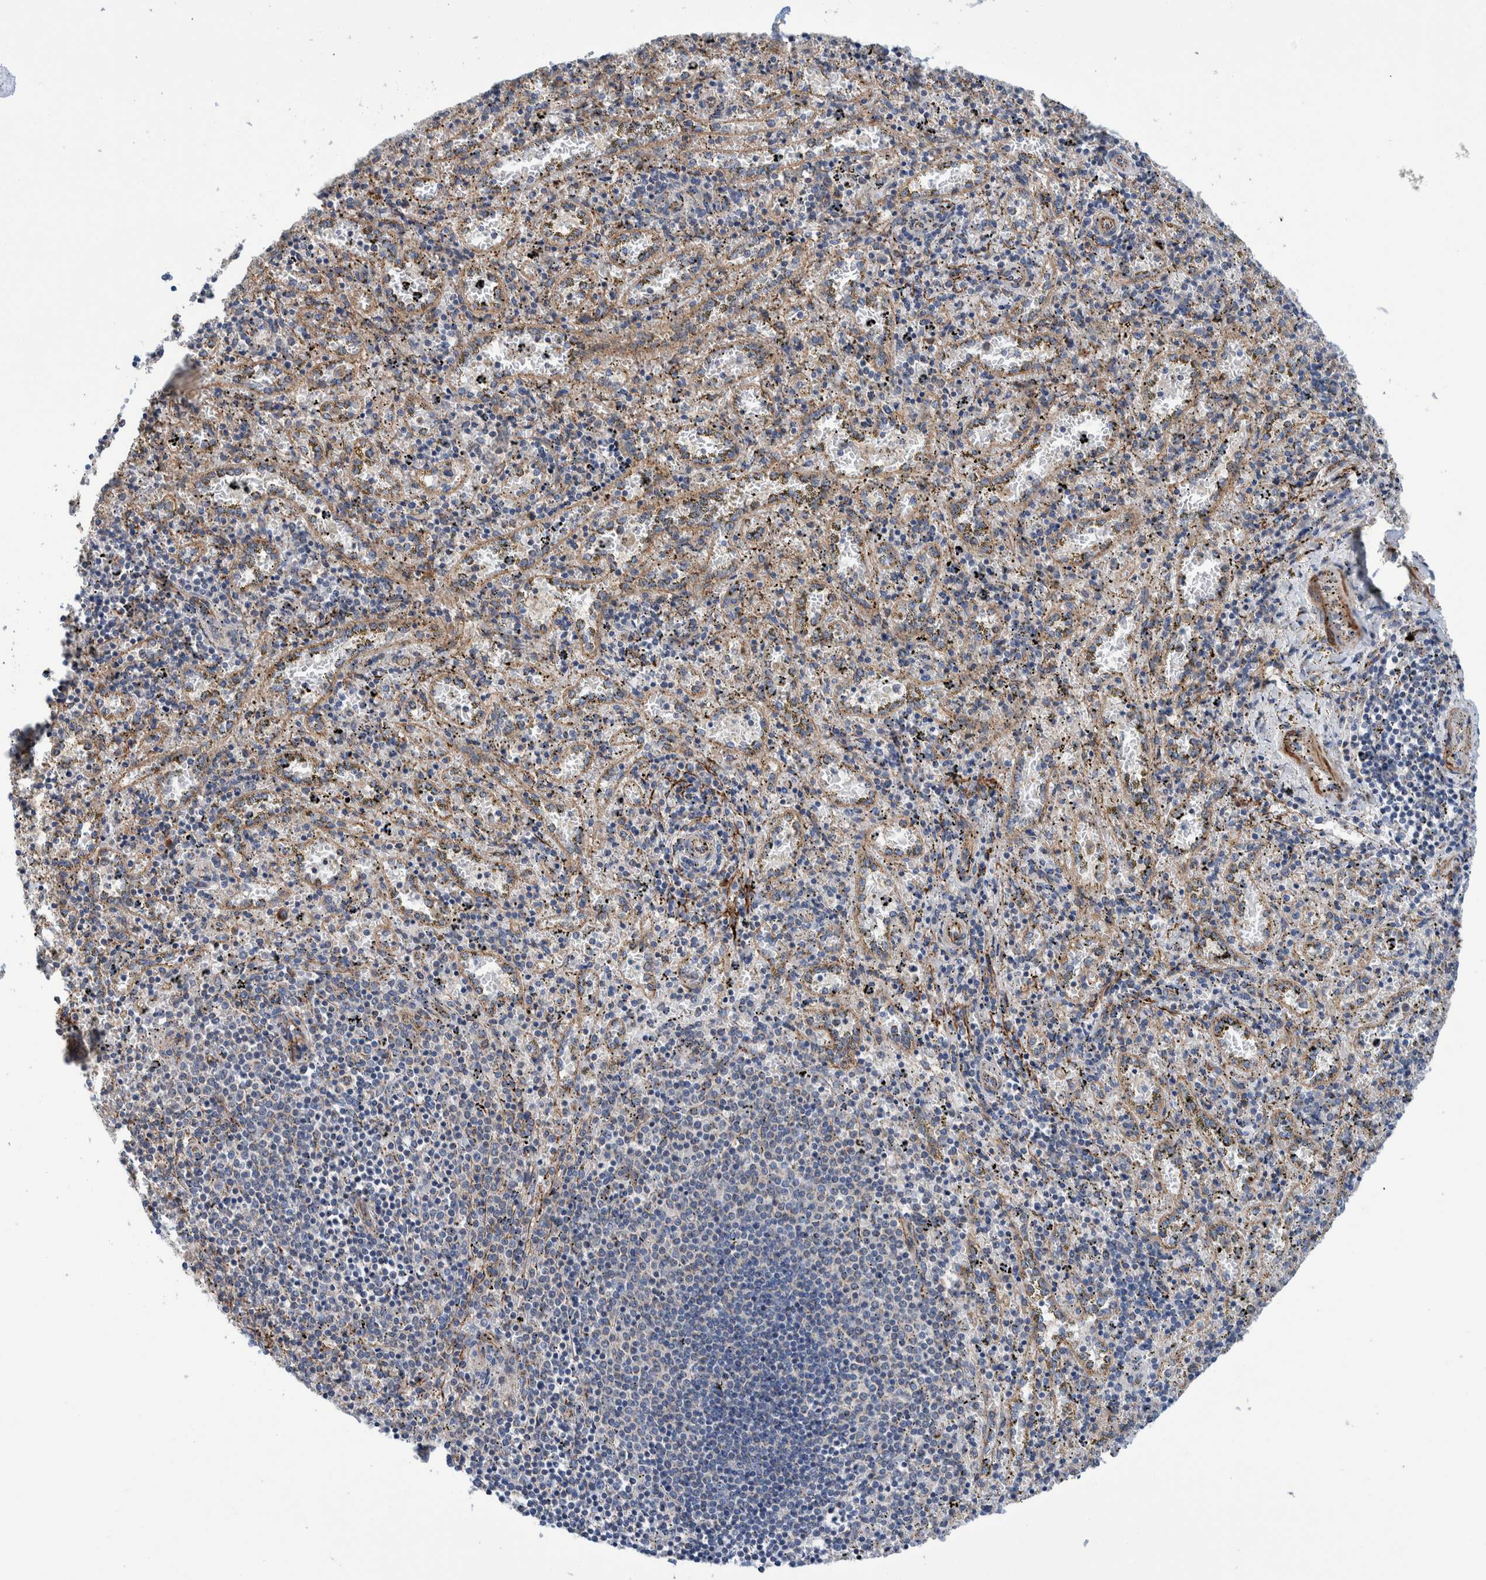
{"staining": {"intensity": "negative", "quantity": "none", "location": "none"}, "tissue": "spleen", "cell_type": "Cells in red pulp", "image_type": "normal", "snomed": [{"axis": "morphology", "description": "Normal tissue, NOS"}, {"axis": "topography", "description": "Spleen"}], "caption": "DAB (3,3'-diaminobenzidine) immunohistochemical staining of benign spleen exhibits no significant positivity in cells in red pulp. (DAB (3,3'-diaminobenzidine) IHC, high magnification).", "gene": "ENSG00000262660", "patient": {"sex": "male", "age": 11}}